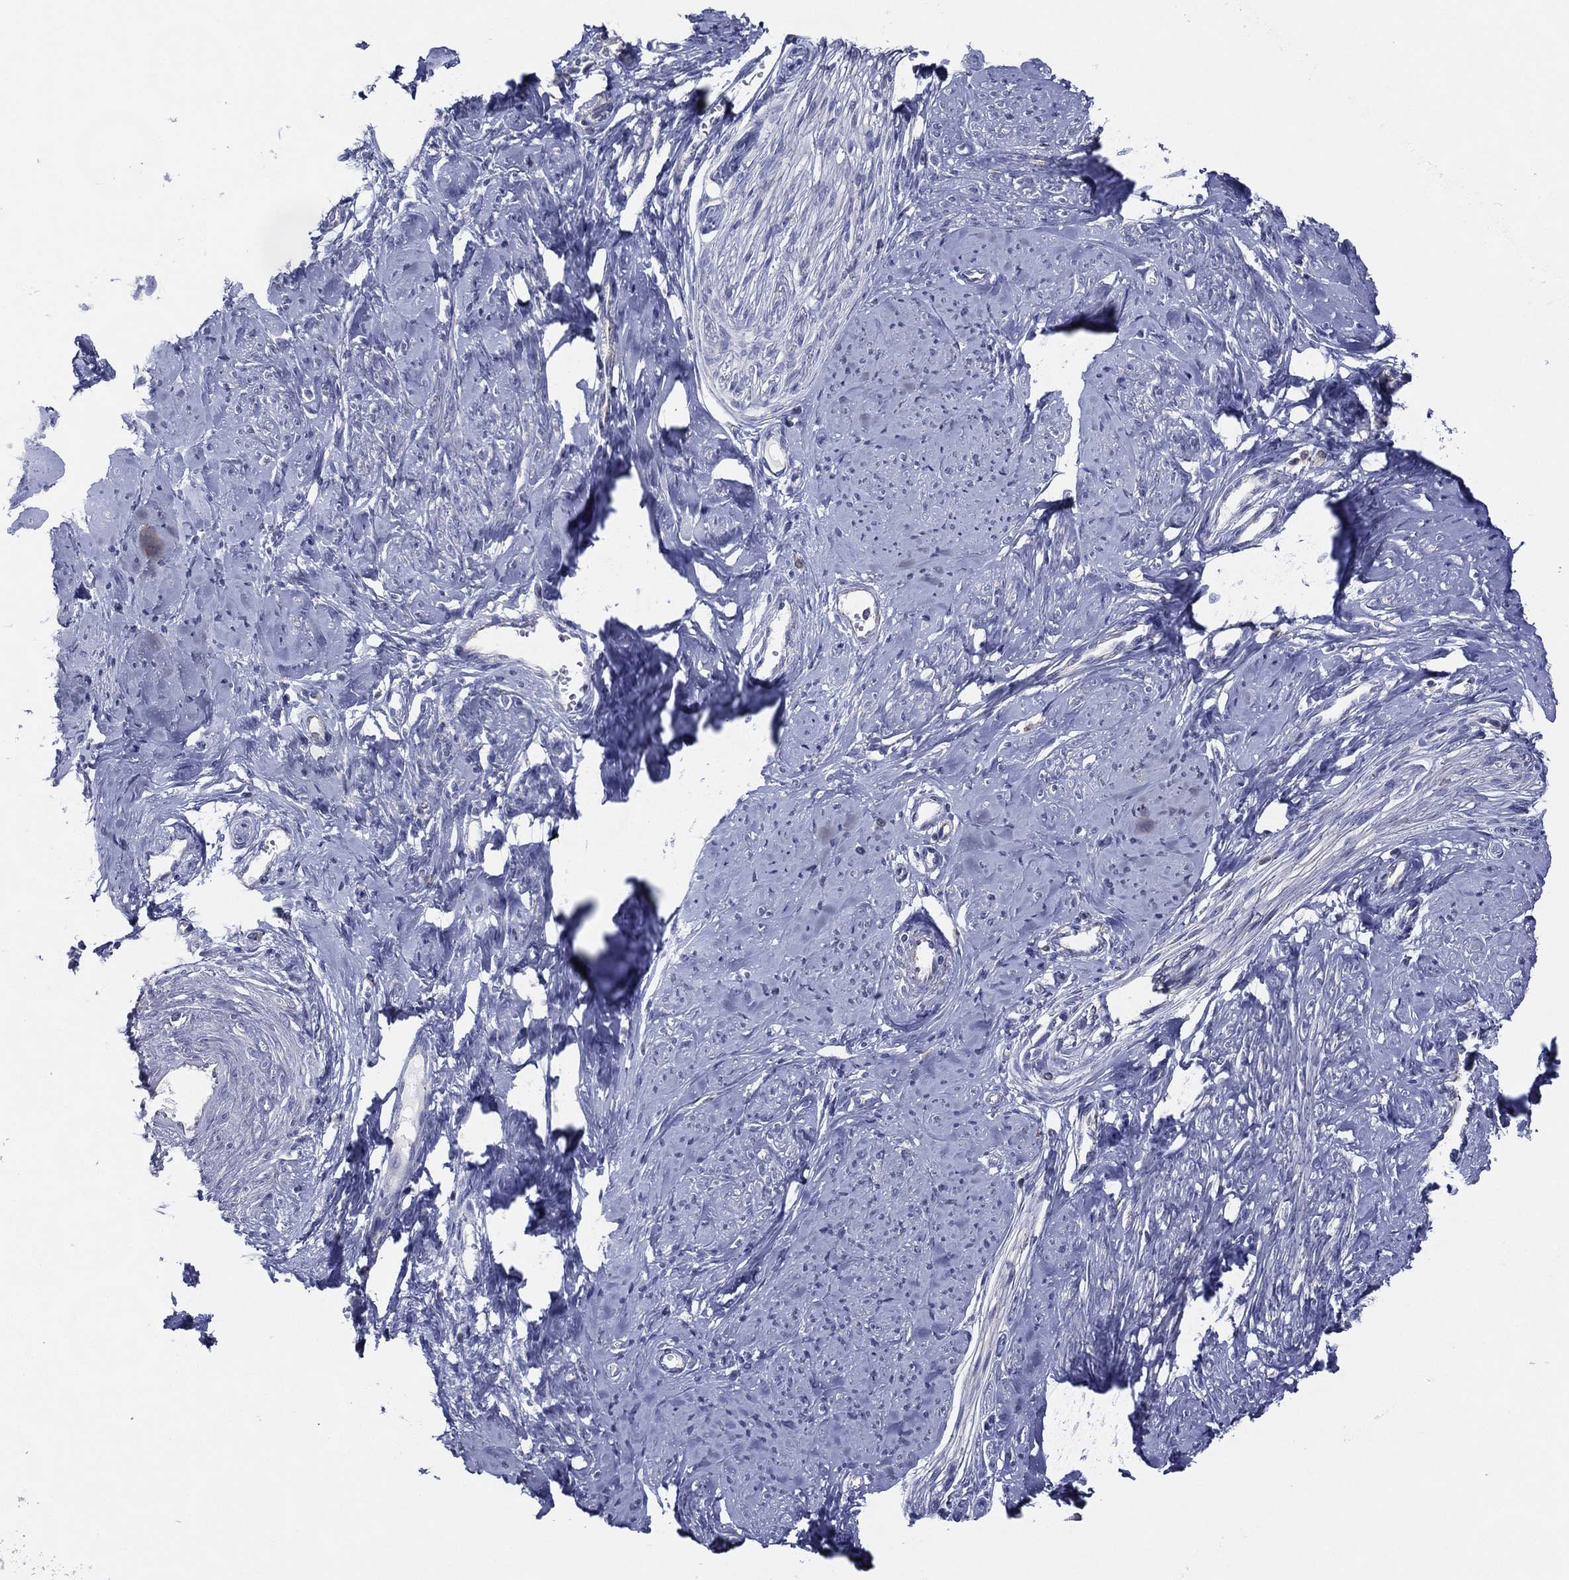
{"staining": {"intensity": "negative", "quantity": "none", "location": "none"}, "tissue": "smooth muscle", "cell_type": "Smooth muscle cells", "image_type": "normal", "snomed": [{"axis": "morphology", "description": "Normal tissue, NOS"}, {"axis": "topography", "description": "Smooth muscle"}], "caption": "Image shows no protein staining in smooth muscle cells of benign smooth muscle. Brightfield microscopy of immunohistochemistry (IHC) stained with DAB (3,3'-diaminobenzidine) (brown) and hematoxylin (blue), captured at high magnification.", "gene": "ZNF223", "patient": {"sex": "female", "age": 48}}